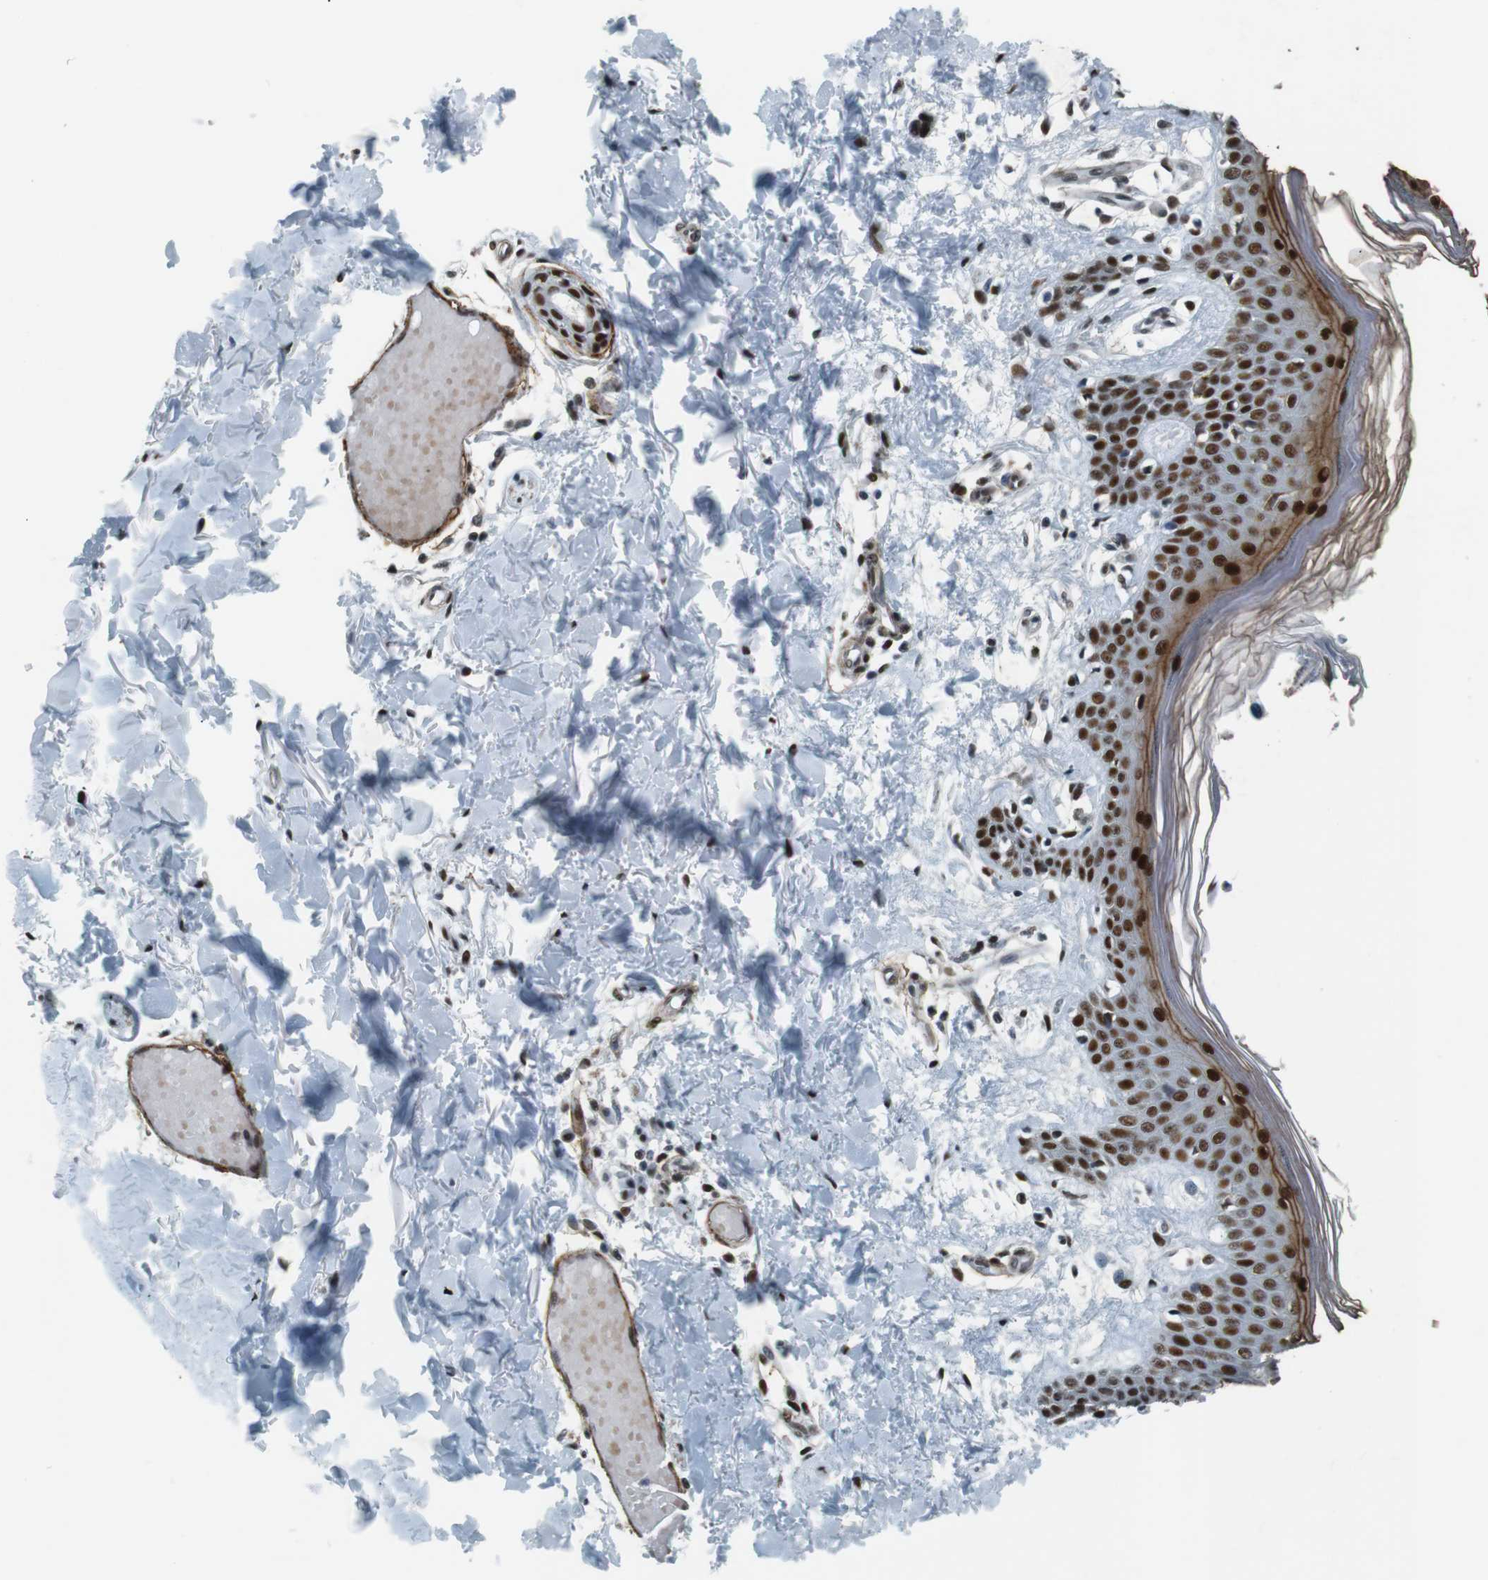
{"staining": {"intensity": "moderate", "quantity": ">75%", "location": "nuclear"}, "tissue": "skin", "cell_type": "Fibroblasts", "image_type": "normal", "snomed": [{"axis": "morphology", "description": "Normal tissue, NOS"}, {"axis": "topography", "description": "Skin"}], "caption": "Immunohistochemical staining of normal skin reveals >75% levels of moderate nuclear protein staining in approximately >75% of fibroblasts.", "gene": "HEXIM1", "patient": {"sex": "male", "age": 53}}